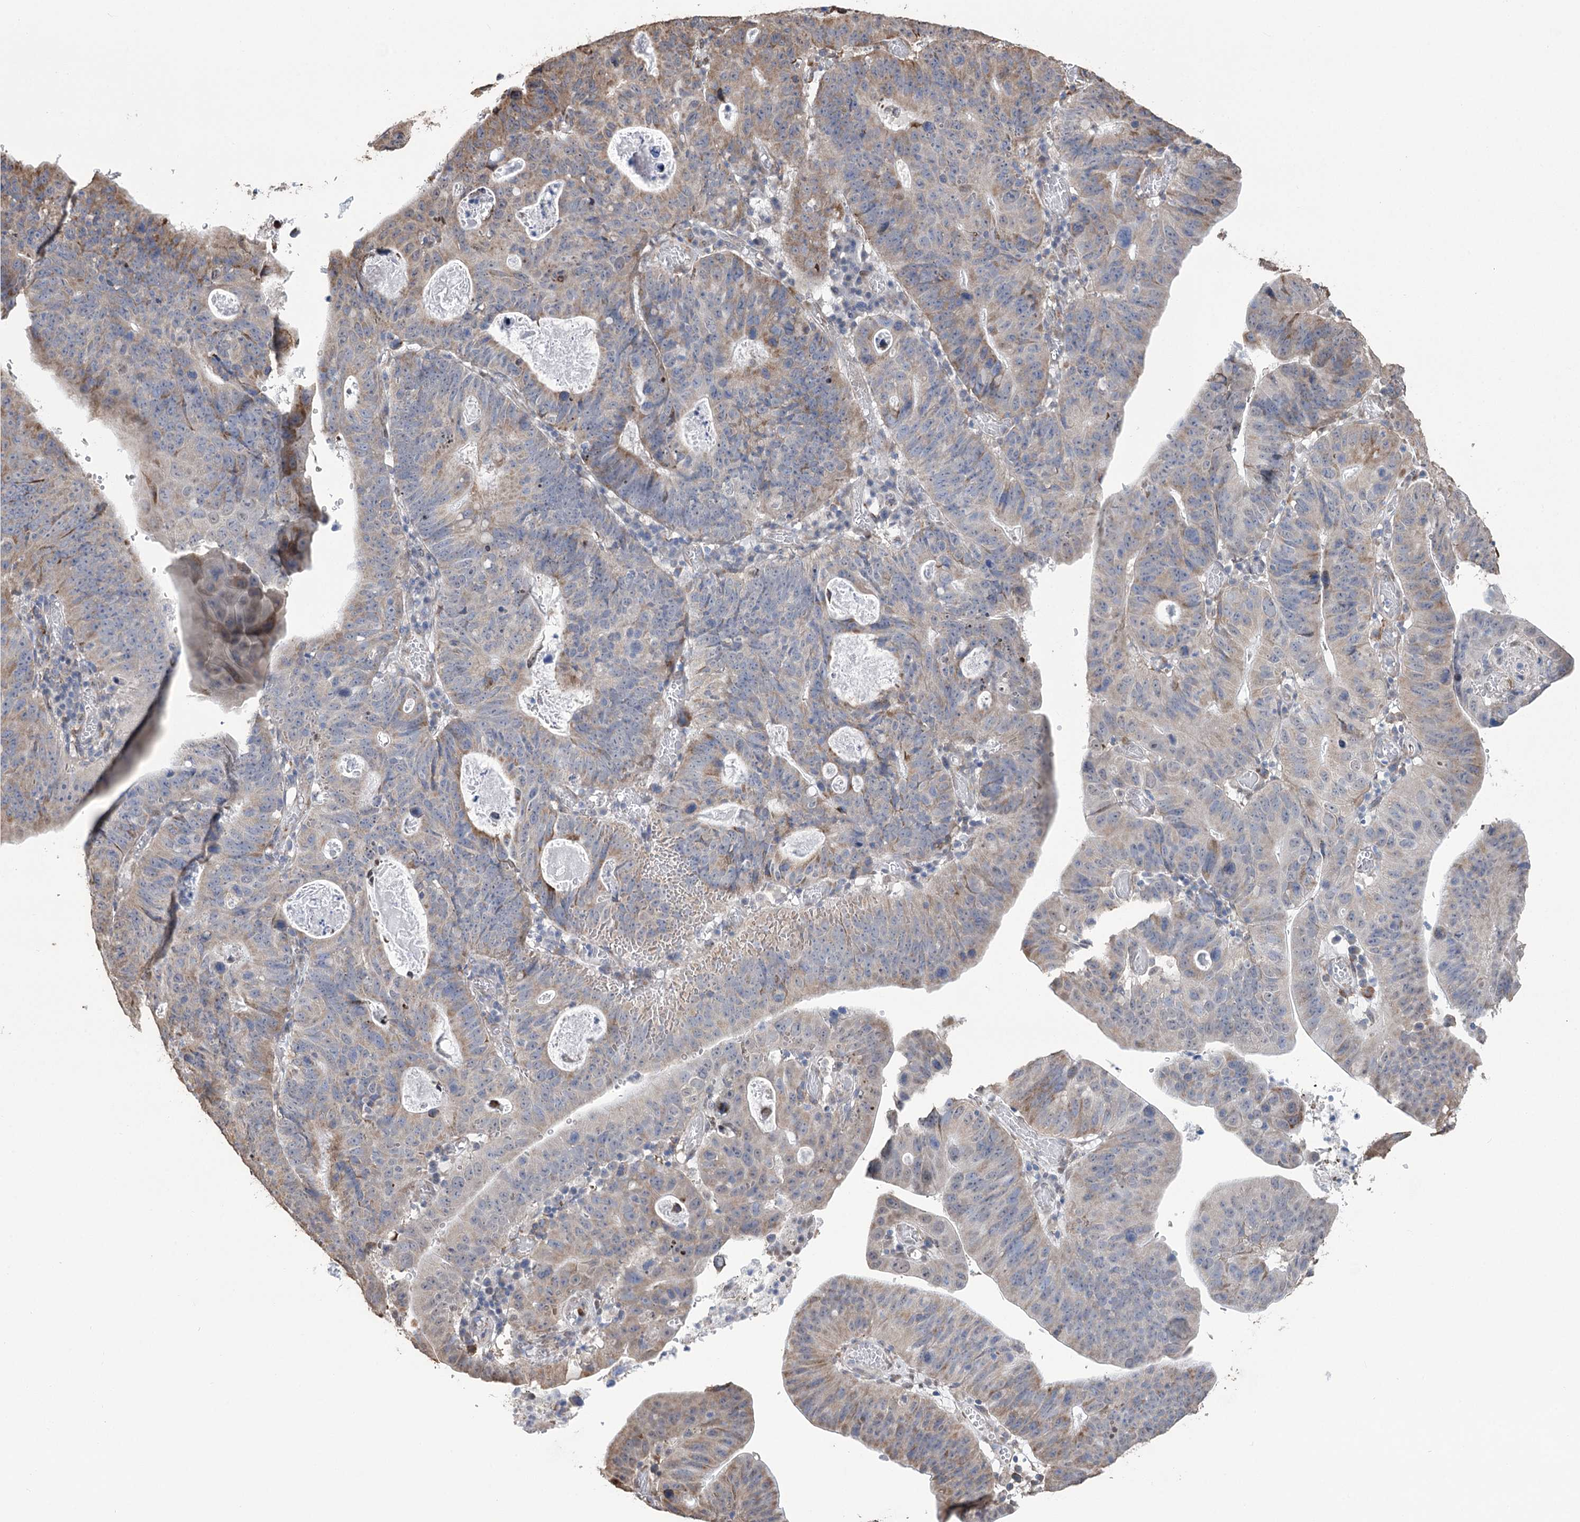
{"staining": {"intensity": "moderate", "quantity": ">75%", "location": "cytoplasmic/membranous"}, "tissue": "stomach cancer", "cell_type": "Tumor cells", "image_type": "cancer", "snomed": [{"axis": "morphology", "description": "Adenocarcinoma, NOS"}, {"axis": "topography", "description": "Stomach"}], "caption": "There is medium levels of moderate cytoplasmic/membranous expression in tumor cells of stomach cancer, as demonstrated by immunohistochemical staining (brown color).", "gene": "NFU1", "patient": {"sex": "male", "age": 59}}